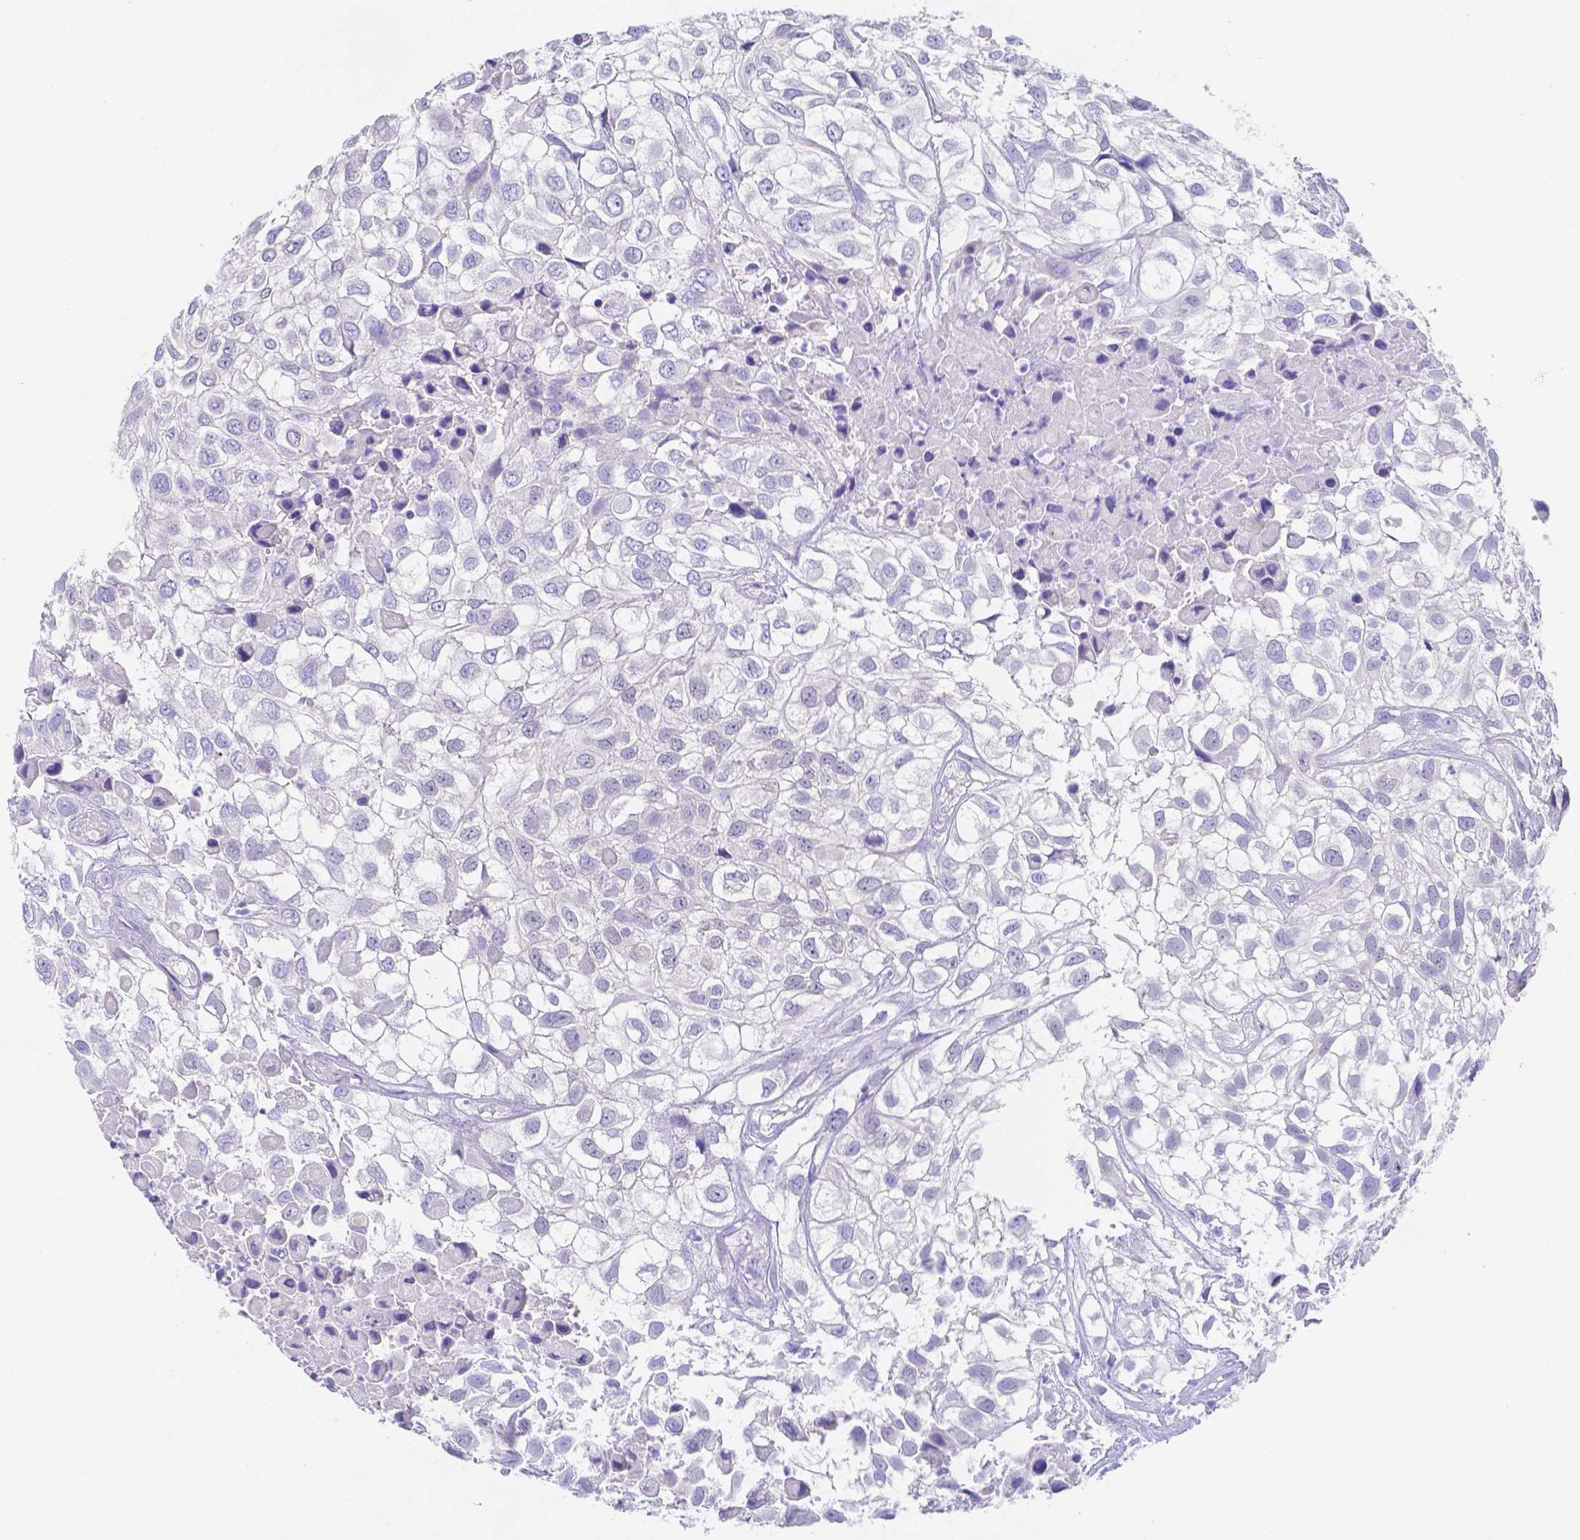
{"staining": {"intensity": "negative", "quantity": "none", "location": "none"}, "tissue": "urothelial cancer", "cell_type": "Tumor cells", "image_type": "cancer", "snomed": [{"axis": "morphology", "description": "Urothelial carcinoma, High grade"}, {"axis": "topography", "description": "Urinary bladder"}], "caption": "Urothelial cancer was stained to show a protein in brown. There is no significant expression in tumor cells.", "gene": "ZG16B", "patient": {"sex": "male", "age": 56}}